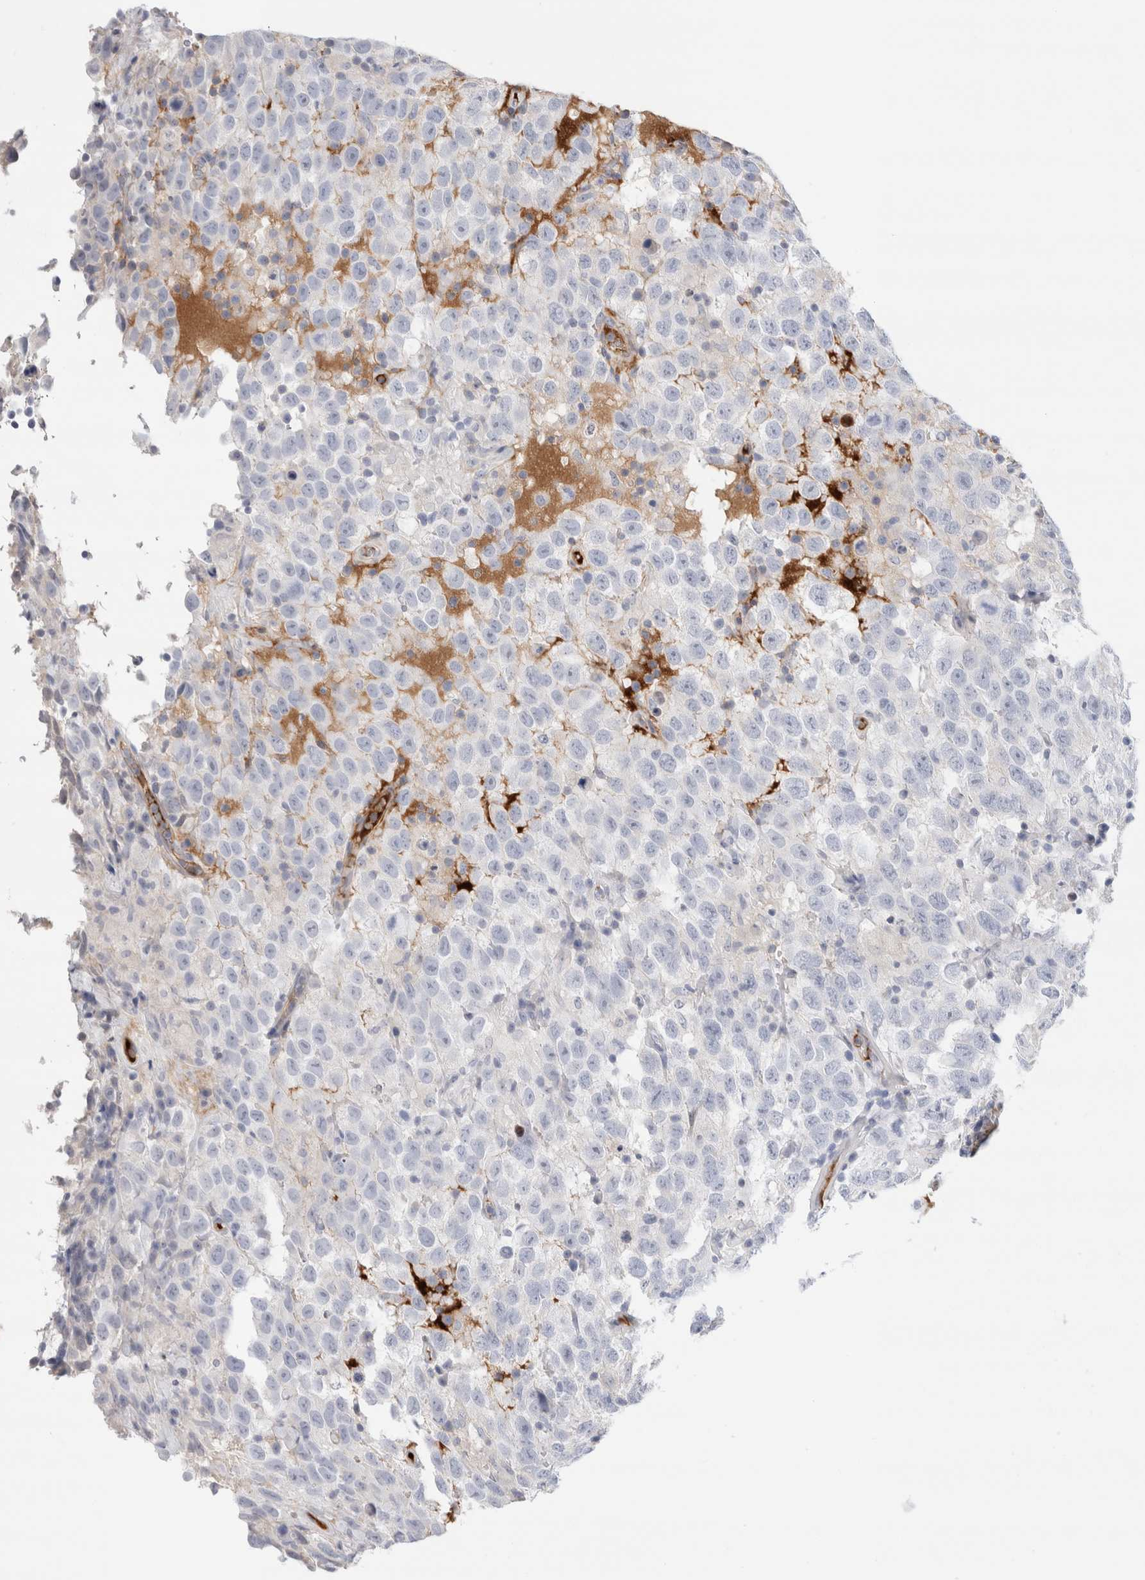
{"staining": {"intensity": "negative", "quantity": "none", "location": "none"}, "tissue": "testis cancer", "cell_type": "Tumor cells", "image_type": "cancer", "snomed": [{"axis": "morphology", "description": "Seminoma, NOS"}, {"axis": "topography", "description": "Testis"}], "caption": "Testis cancer stained for a protein using immunohistochemistry exhibits no positivity tumor cells.", "gene": "ECHDC2", "patient": {"sex": "male", "age": 41}}